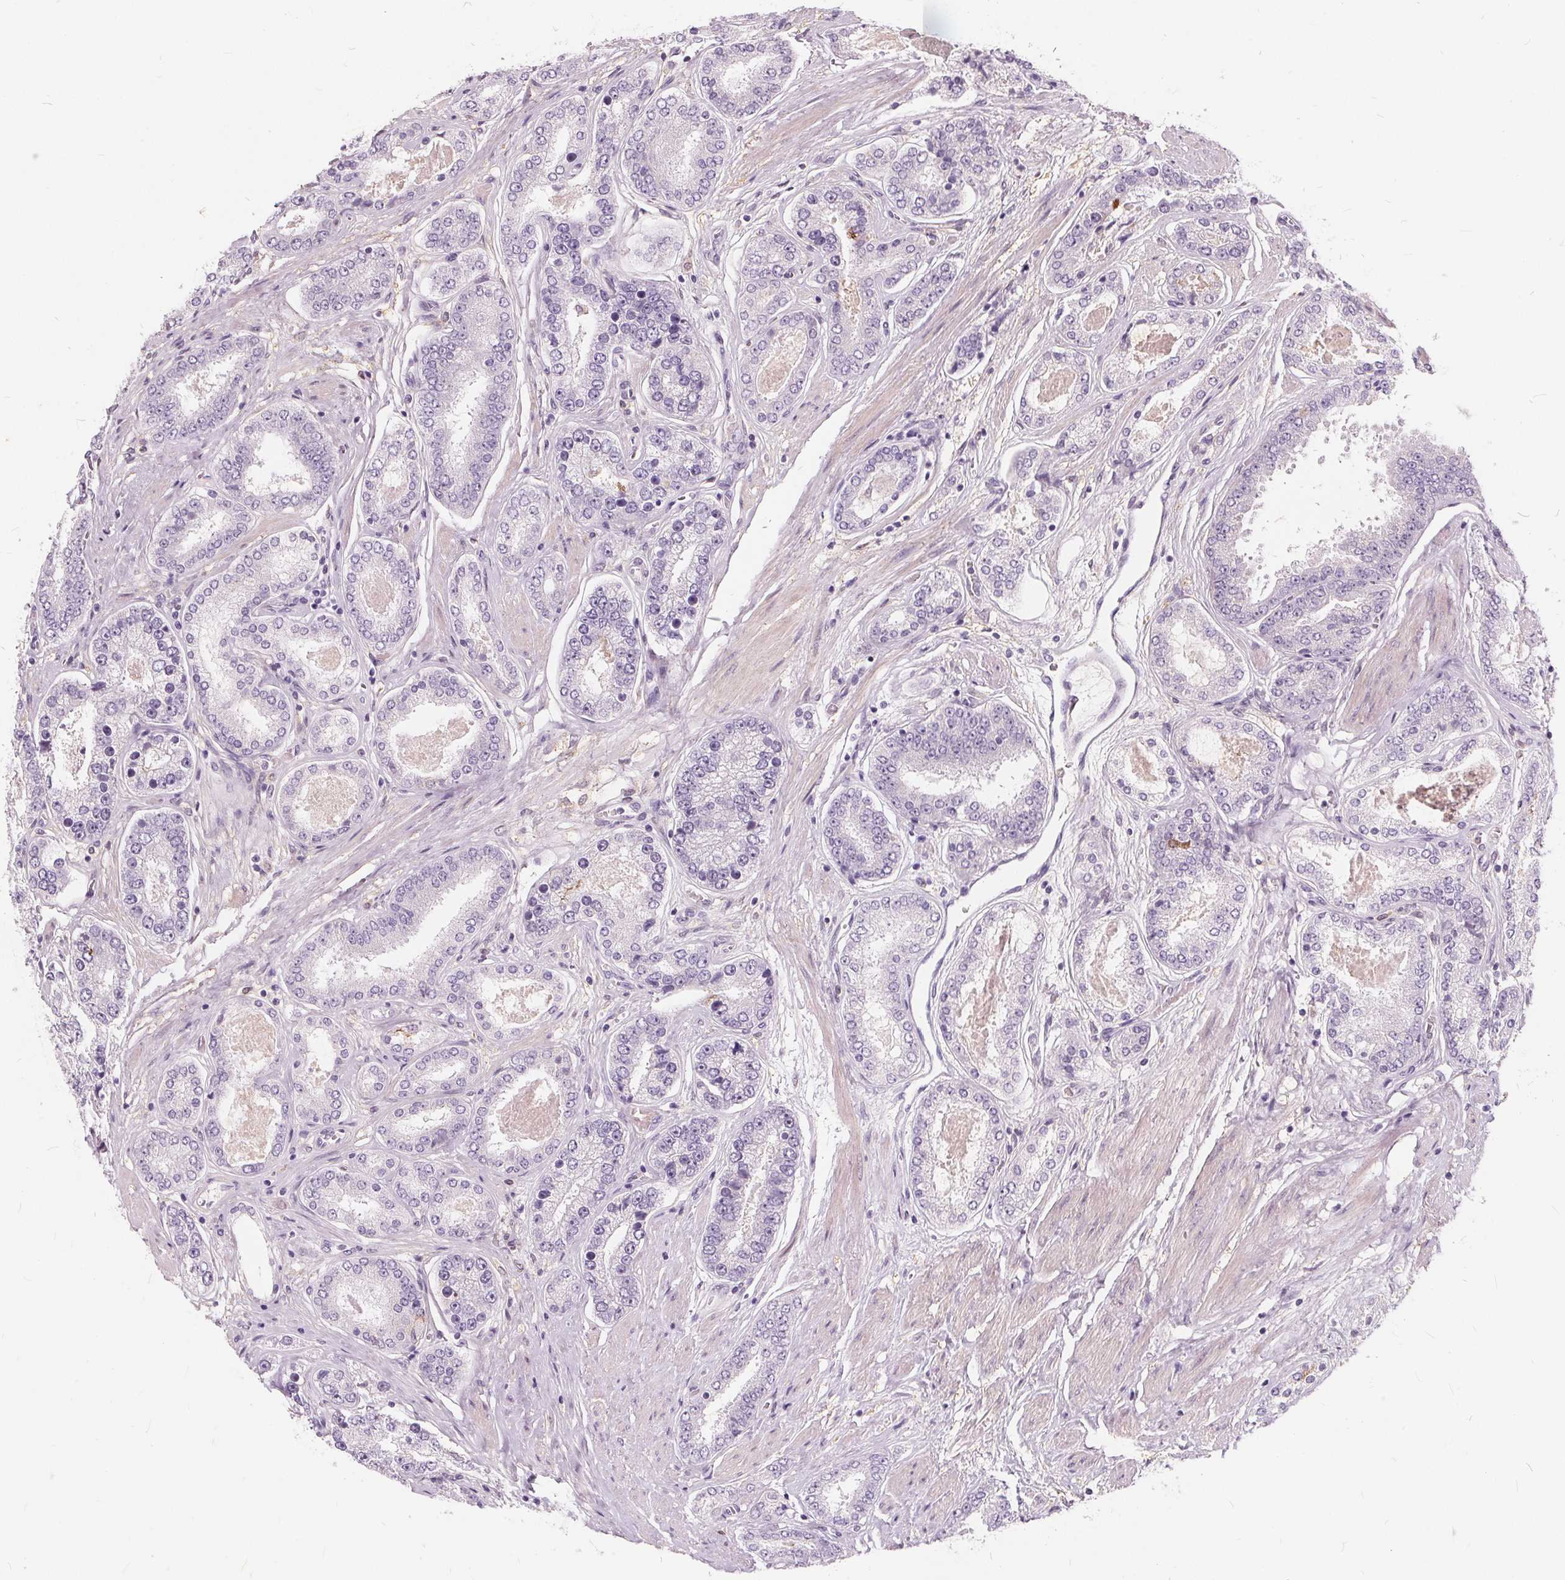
{"staining": {"intensity": "negative", "quantity": "none", "location": "none"}, "tissue": "prostate cancer", "cell_type": "Tumor cells", "image_type": "cancer", "snomed": [{"axis": "morphology", "description": "Adenocarcinoma, High grade"}, {"axis": "topography", "description": "Prostate"}], "caption": "The immunohistochemistry micrograph has no significant expression in tumor cells of prostate adenocarcinoma (high-grade) tissue.", "gene": "HAAO", "patient": {"sex": "male", "age": 63}}